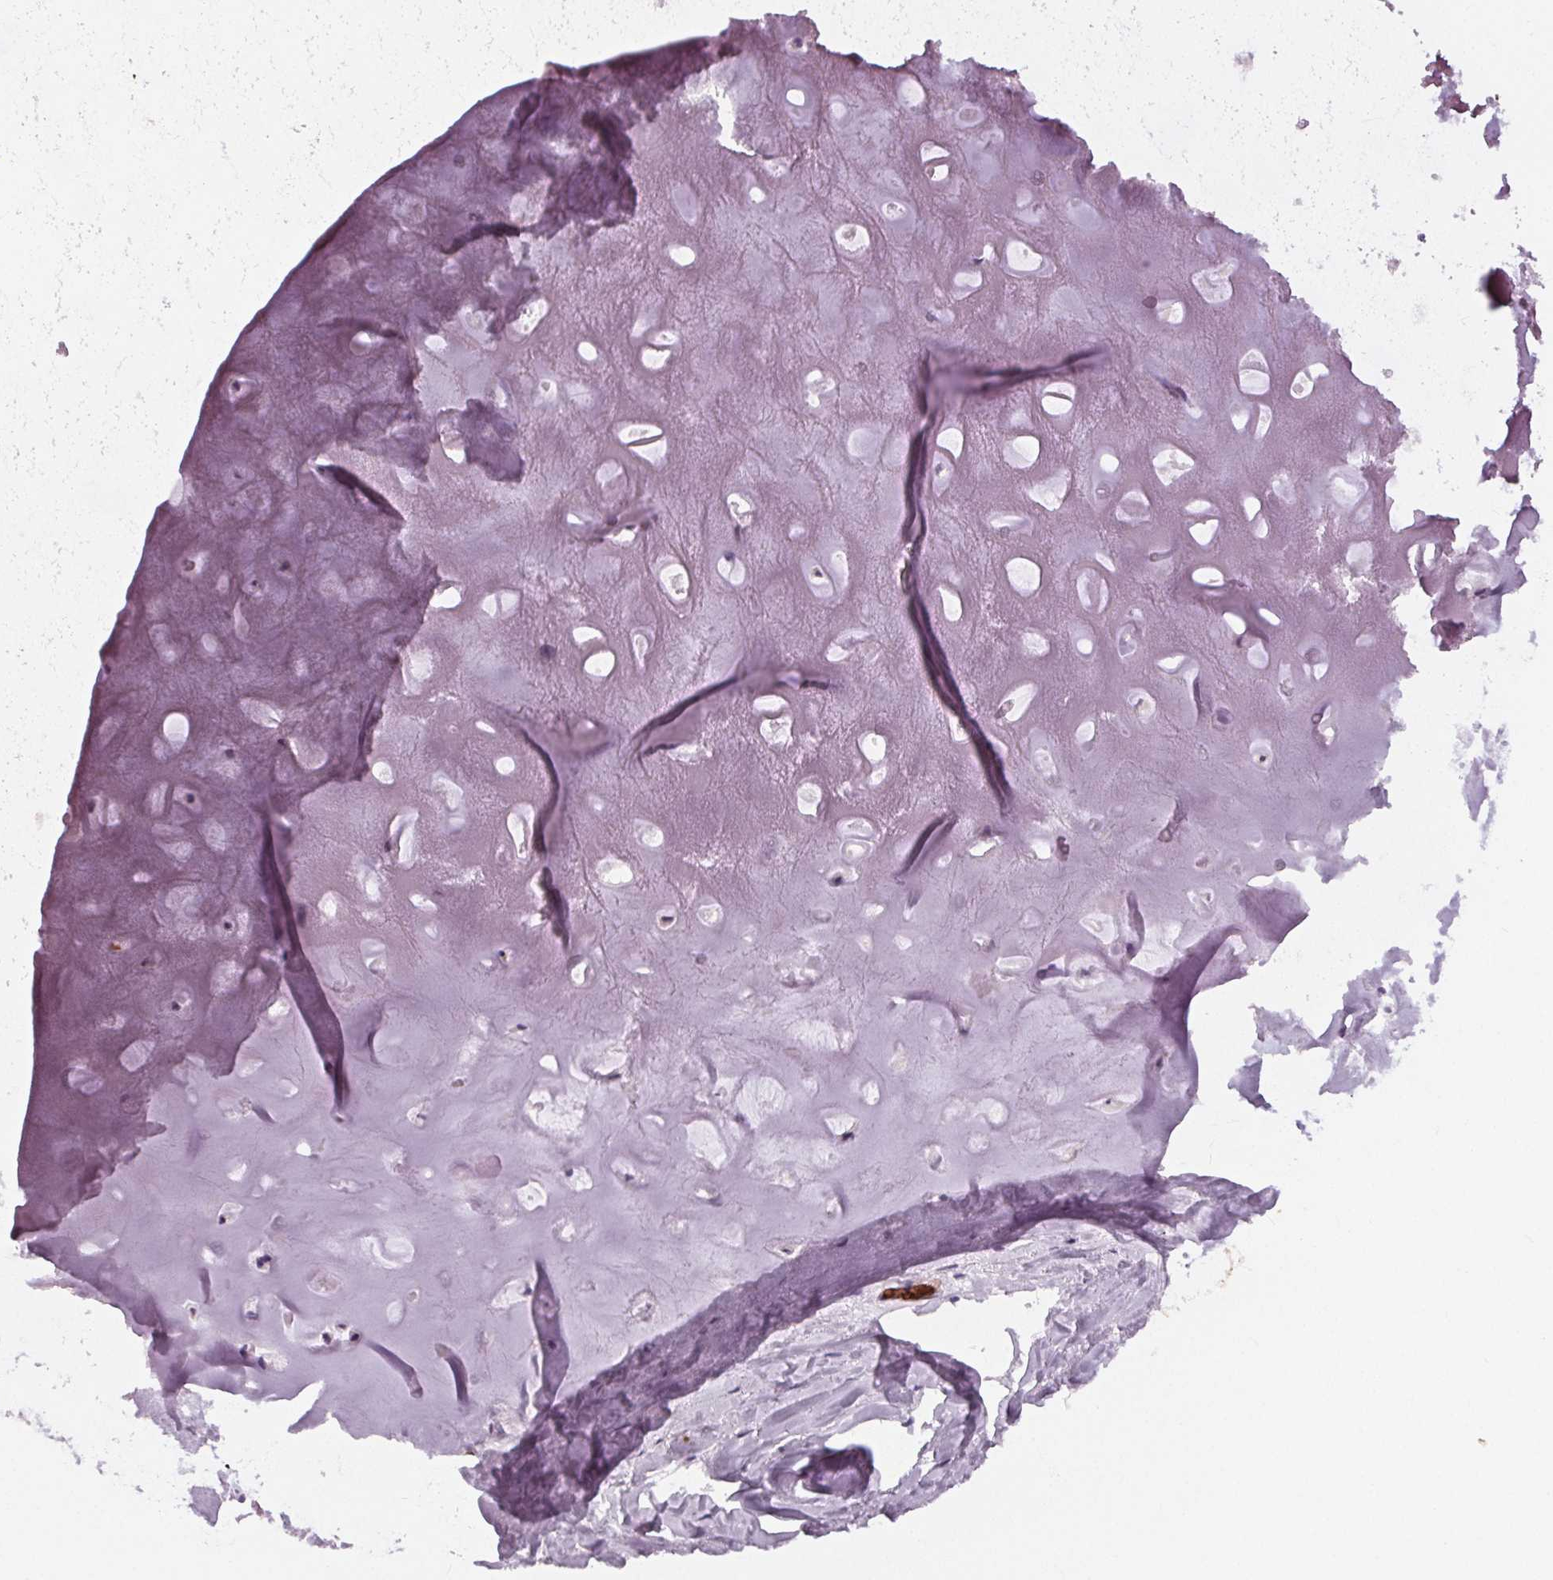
{"staining": {"intensity": "negative", "quantity": "none", "location": "none"}, "tissue": "adipose tissue", "cell_type": "Adipocytes", "image_type": "normal", "snomed": [{"axis": "morphology", "description": "Normal tissue, NOS"}, {"axis": "topography", "description": "Cartilage tissue"}], "caption": "Protein analysis of unremarkable adipose tissue demonstrates no significant positivity in adipocytes. (Immunohistochemistry (ihc), brightfield microscopy, high magnification).", "gene": "SLC4A1", "patient": {"sex": "male", "age": 57}}